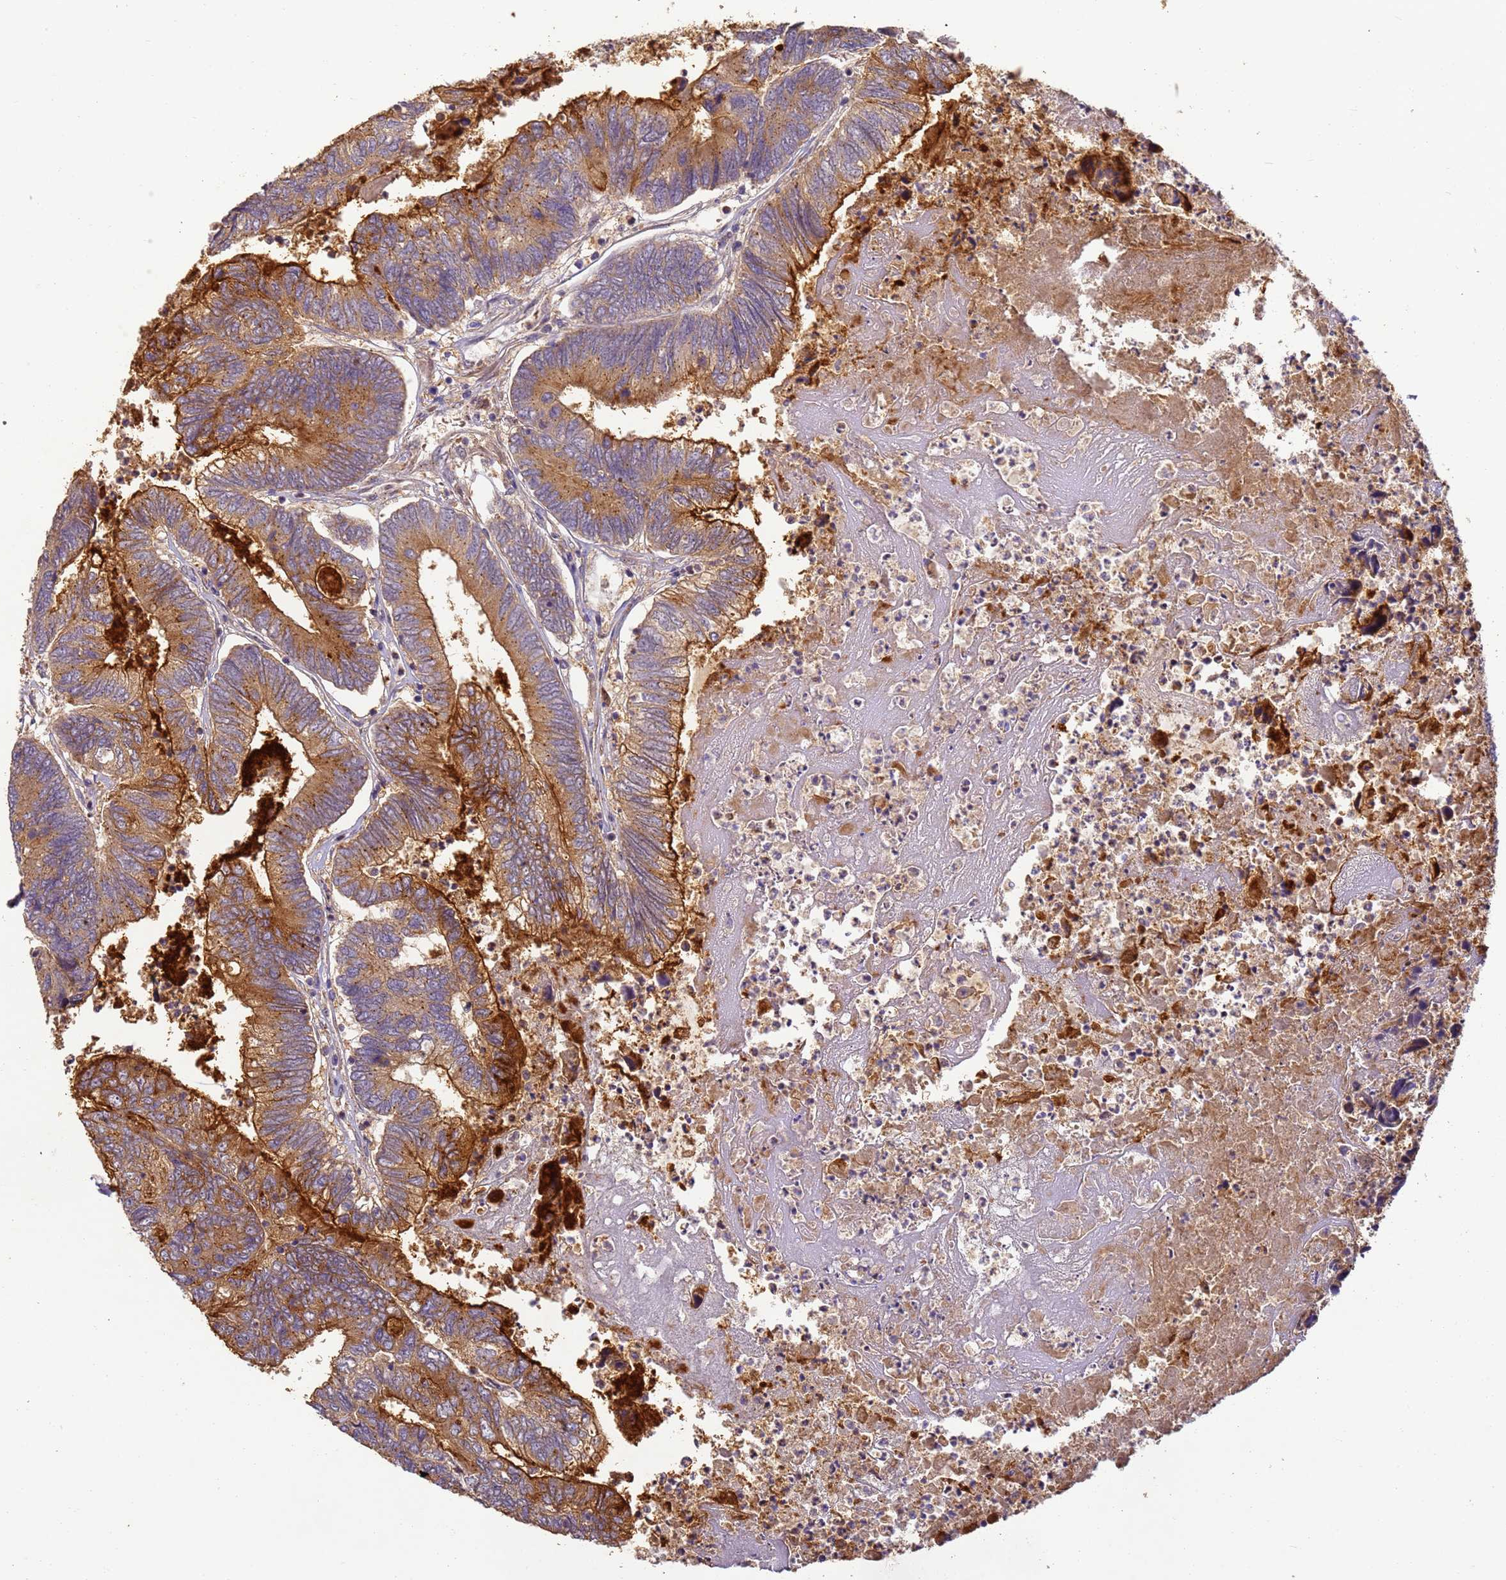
{"staining": {"intensity": "moderate", "quantity": ">75%", "location": "cytoplasmic/membranous"}, "tissue": "colorectal cancer", "cell_type": "Tumor cells", "image_type": "cancer", "snomed": [{"axis": "morphology", "description": "Adenocarcinoma, NOS"}, {"axis": "topography", "description": "Colon"}], "caption": "A photomicrograph of colorectal cancer stained for a protein reveals moderate cytoplasmic/membranous brown staining in tumor cells.", "gene": "TIGAR", "patient": {"sex": "female", "age": 67}}